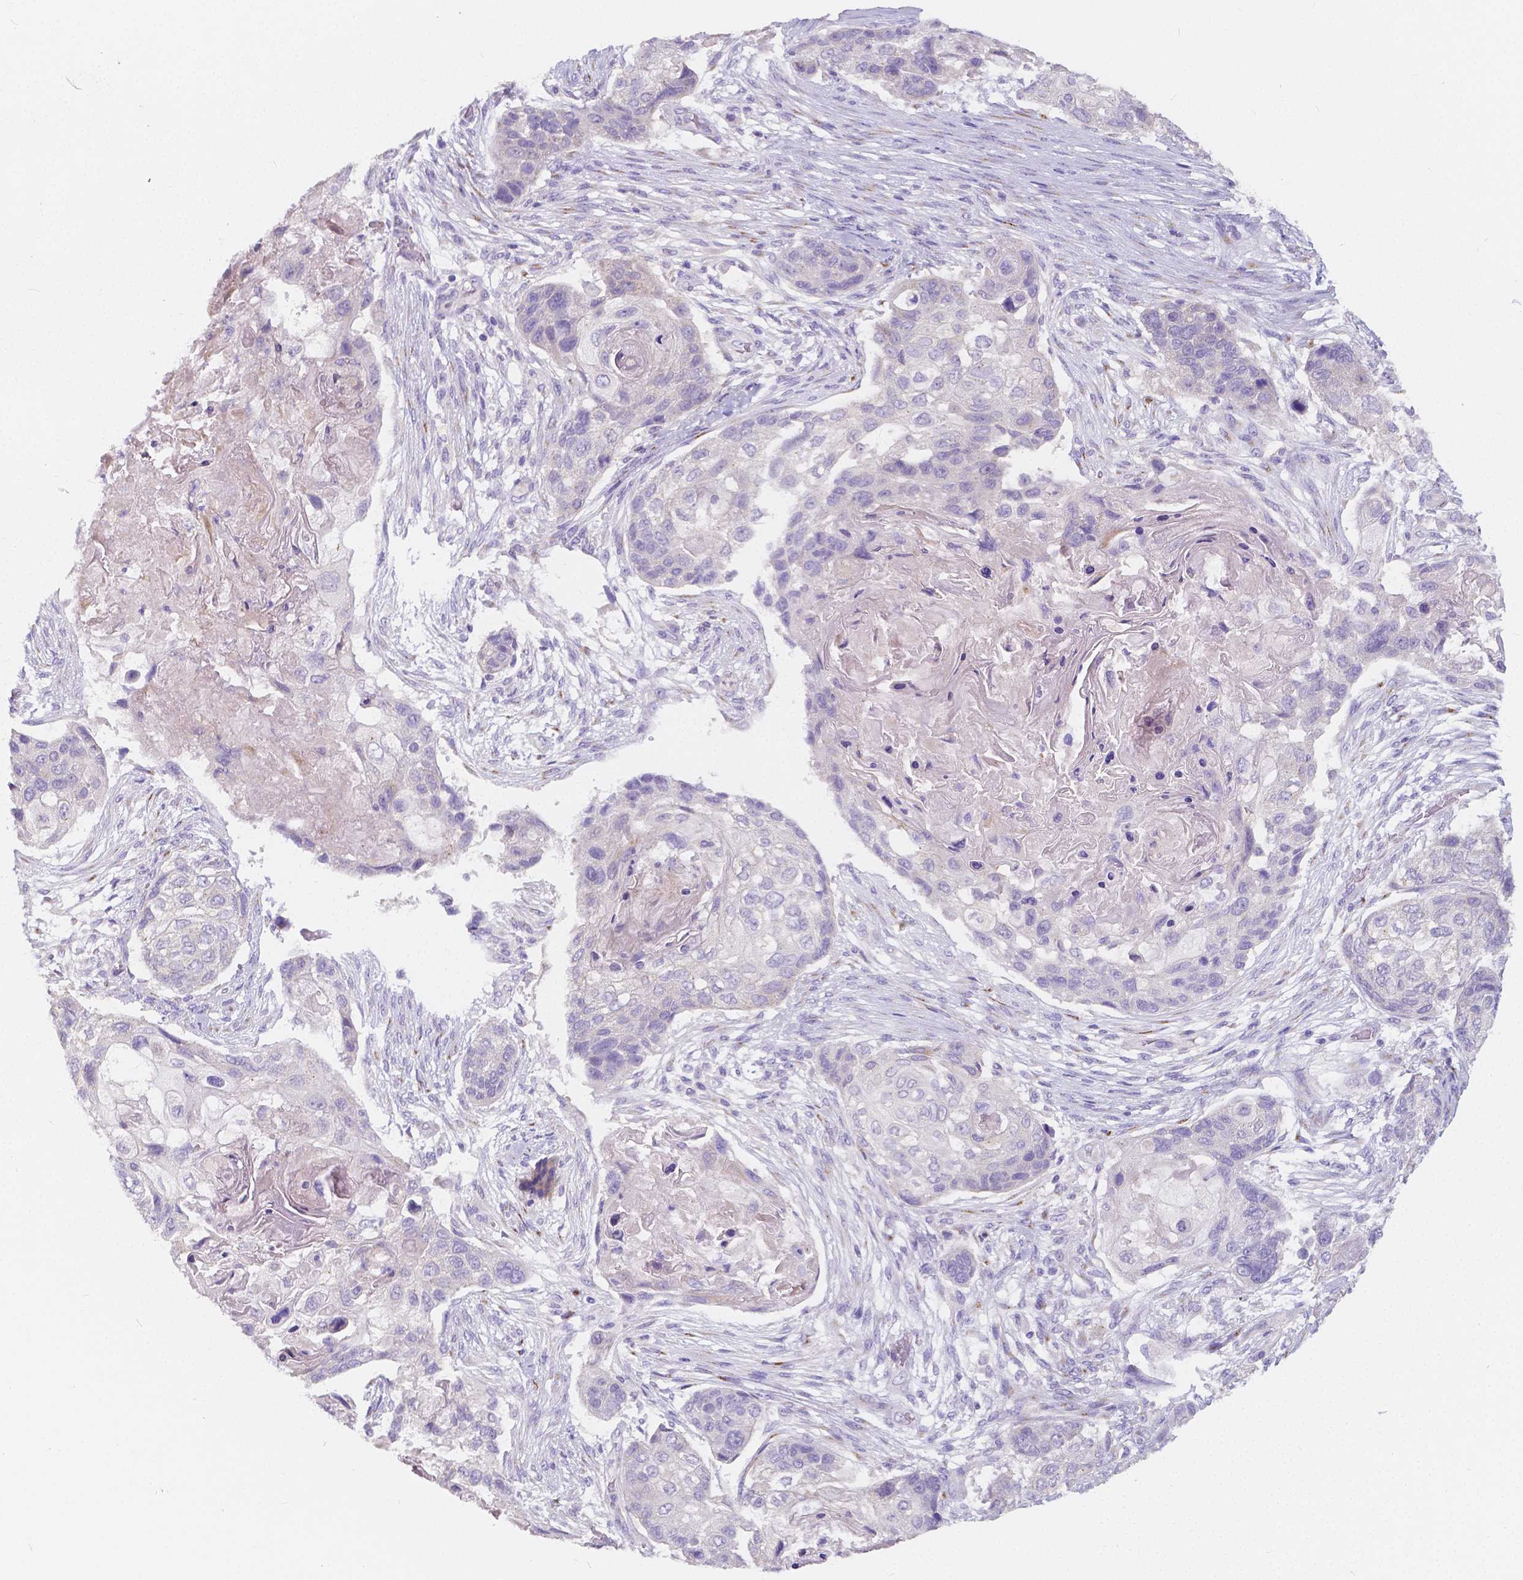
{"staining": {"intensity": "negative", "quantity": "none", "location": "none"}, "tissue": "lung cancer", "cell_type": "Tumor cells", "image_type": "cancer", "snomed": [{"axis": "morphology", "description": "Squamous cell carcinoma, NOS"}, {"axis": "topography", "description": "Lung"}], "caption": "The IHC histopathology image has no significant positivity in tumor cells of lung cancer (squamous cell carcinoma) tissue. Nuclei are stained in blue.", "gene": "RNF186", "patient": {"sex": "male", "age": 69}}